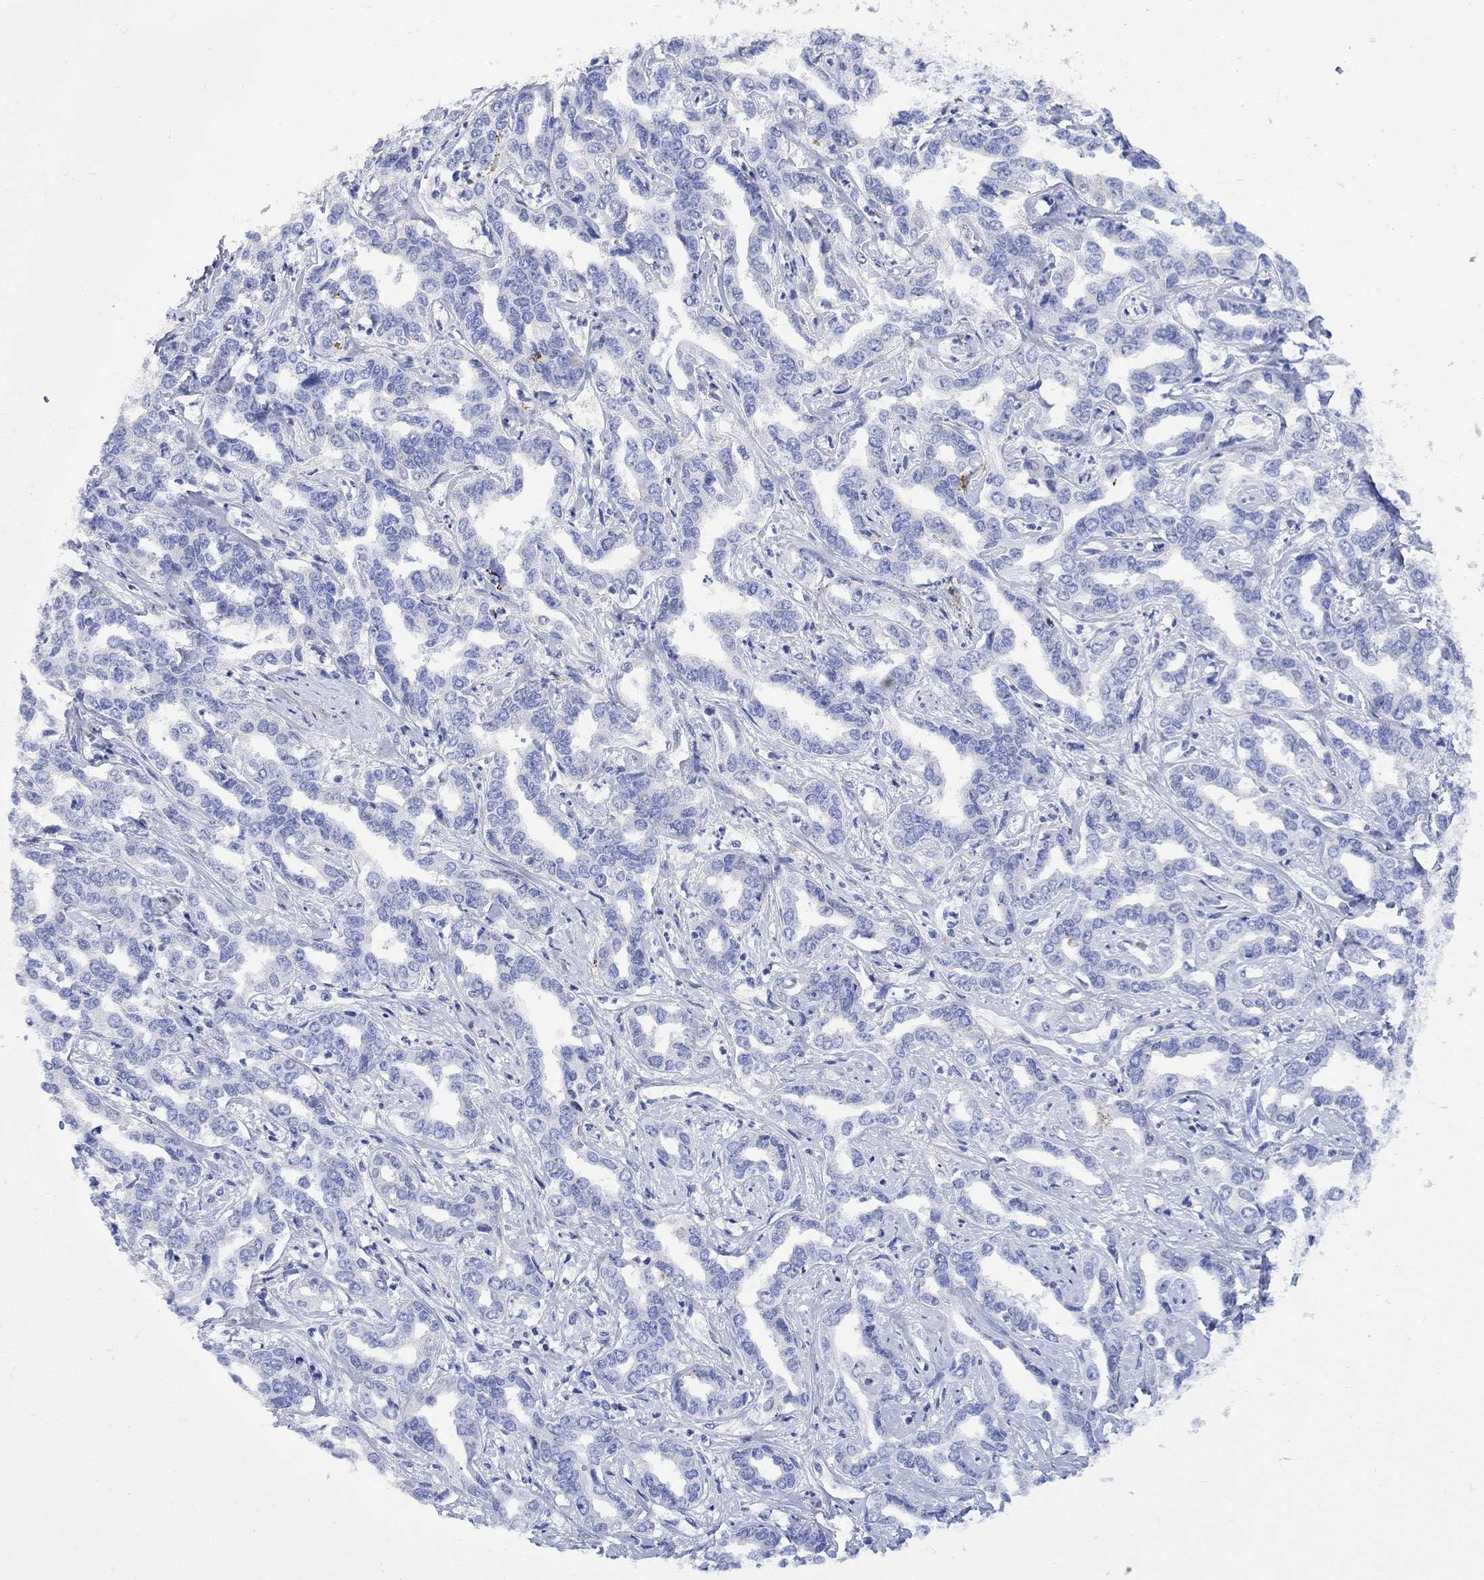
{"staining": {"intensity": "negative", "quantity": "none", "location": "none"}, "tissue": "liver cancer", "cell_type": "Tumor cells", "image_type": "cancer", "snomed": [{"axis": "morphology", "description": "Cholangiocarcinoma"}, {"axis": "topography", "description": "Liver"}], "caption": "Tumor cells show no significant positivity in cholangiocarcinoma (liver).", "gene": "MYL1", "patient": {"sex": "male", "age": 59}}